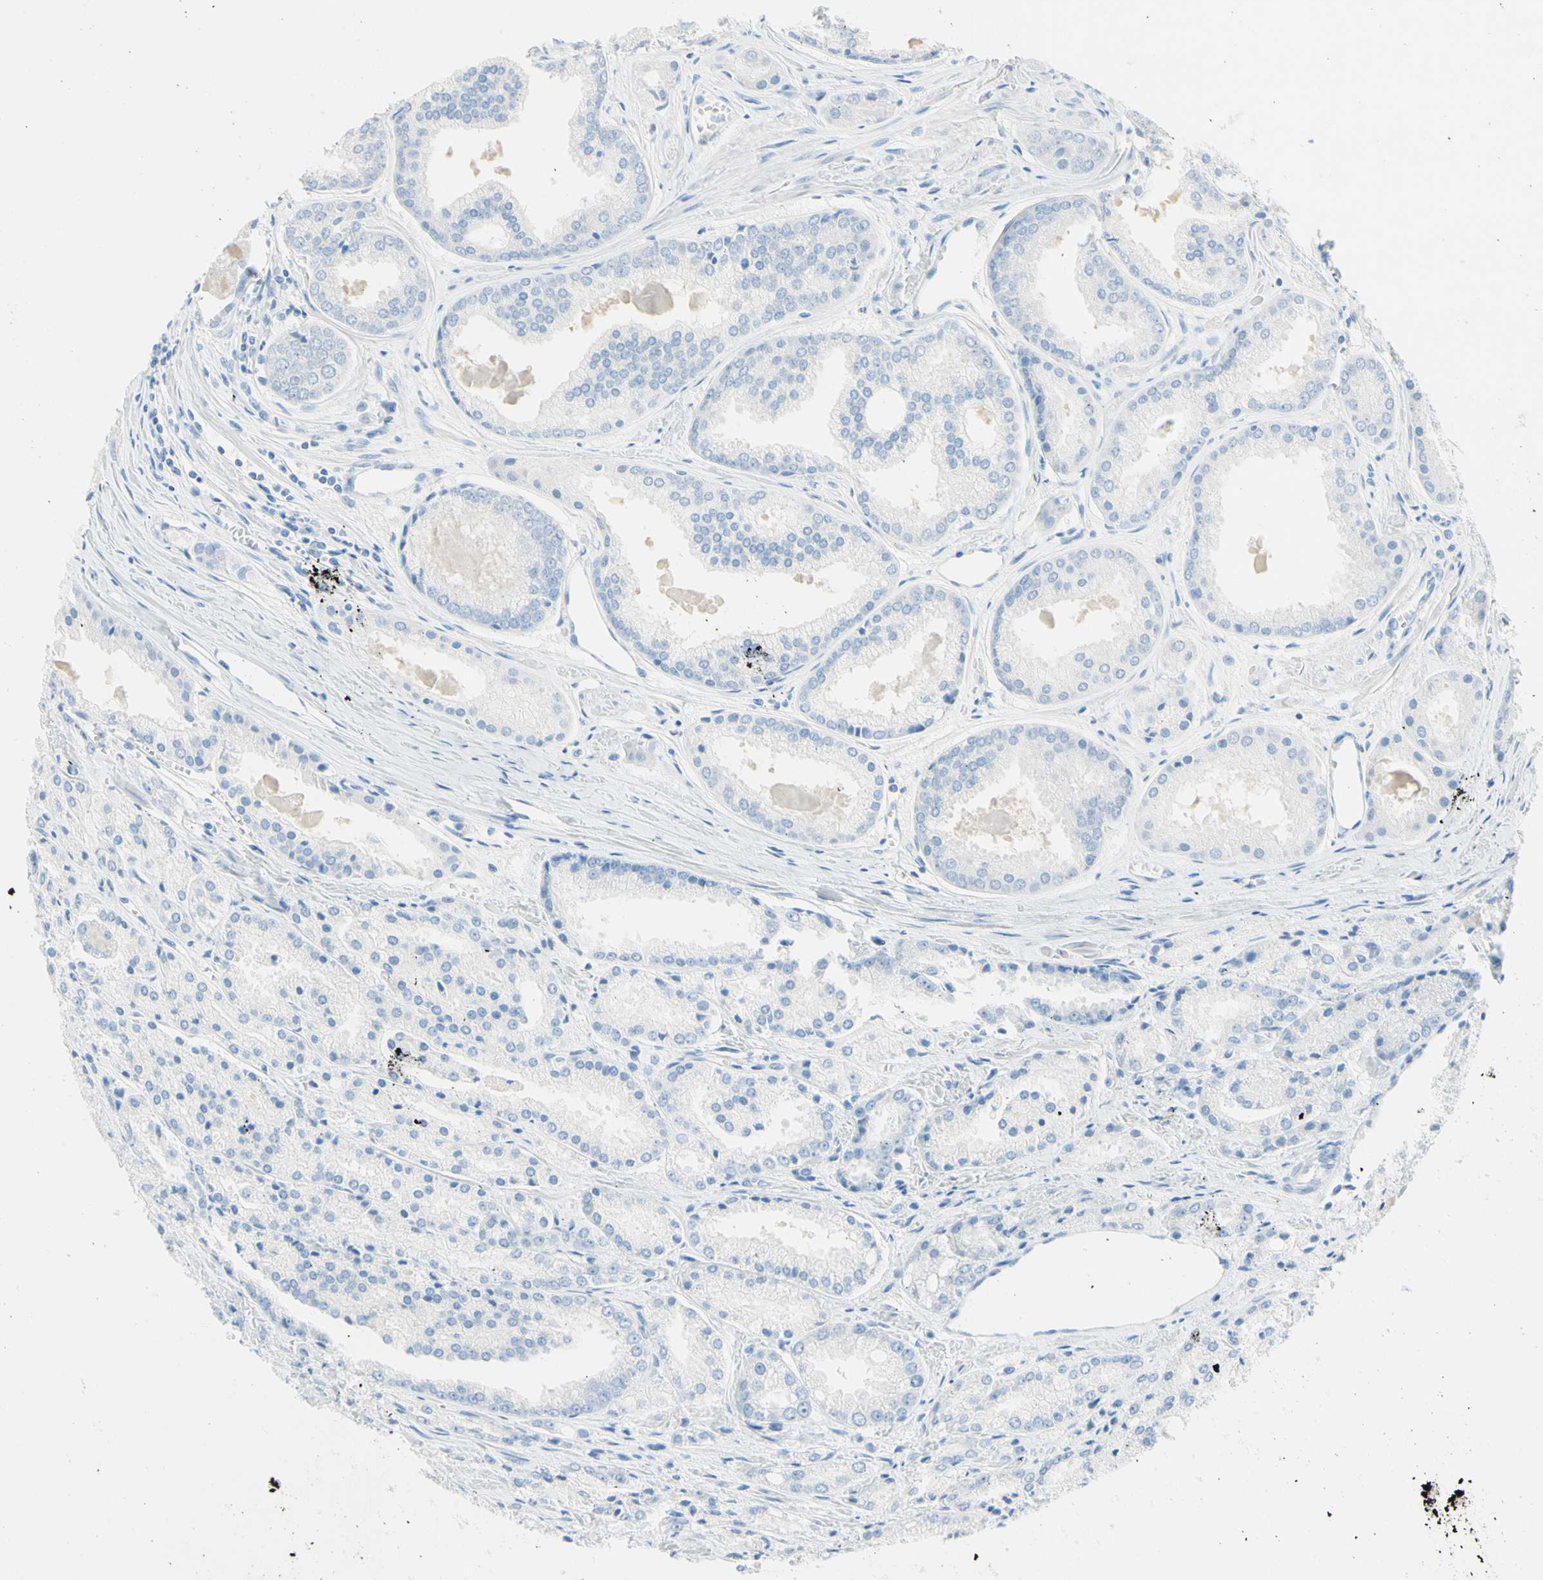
{"staining": {"intensity": "negative", "quantity": "none", "location": "none"}, "tissue": "prostate cancer", "cell_type": "Tumor cells", "image_type": "cancer", "snomed": [{"axis": "morphology", "description": "Adenocarcinoma, Low grade"}, {"axis": "topography", "description": "Prostate"}], "caption": "A photomicrograph of human prostate cancer (adenocarcinoma (low-grade)) is negative for staining in tumor cells.", "gene": "IL6ST", "patient": {"sex": "male", "age": 64}}